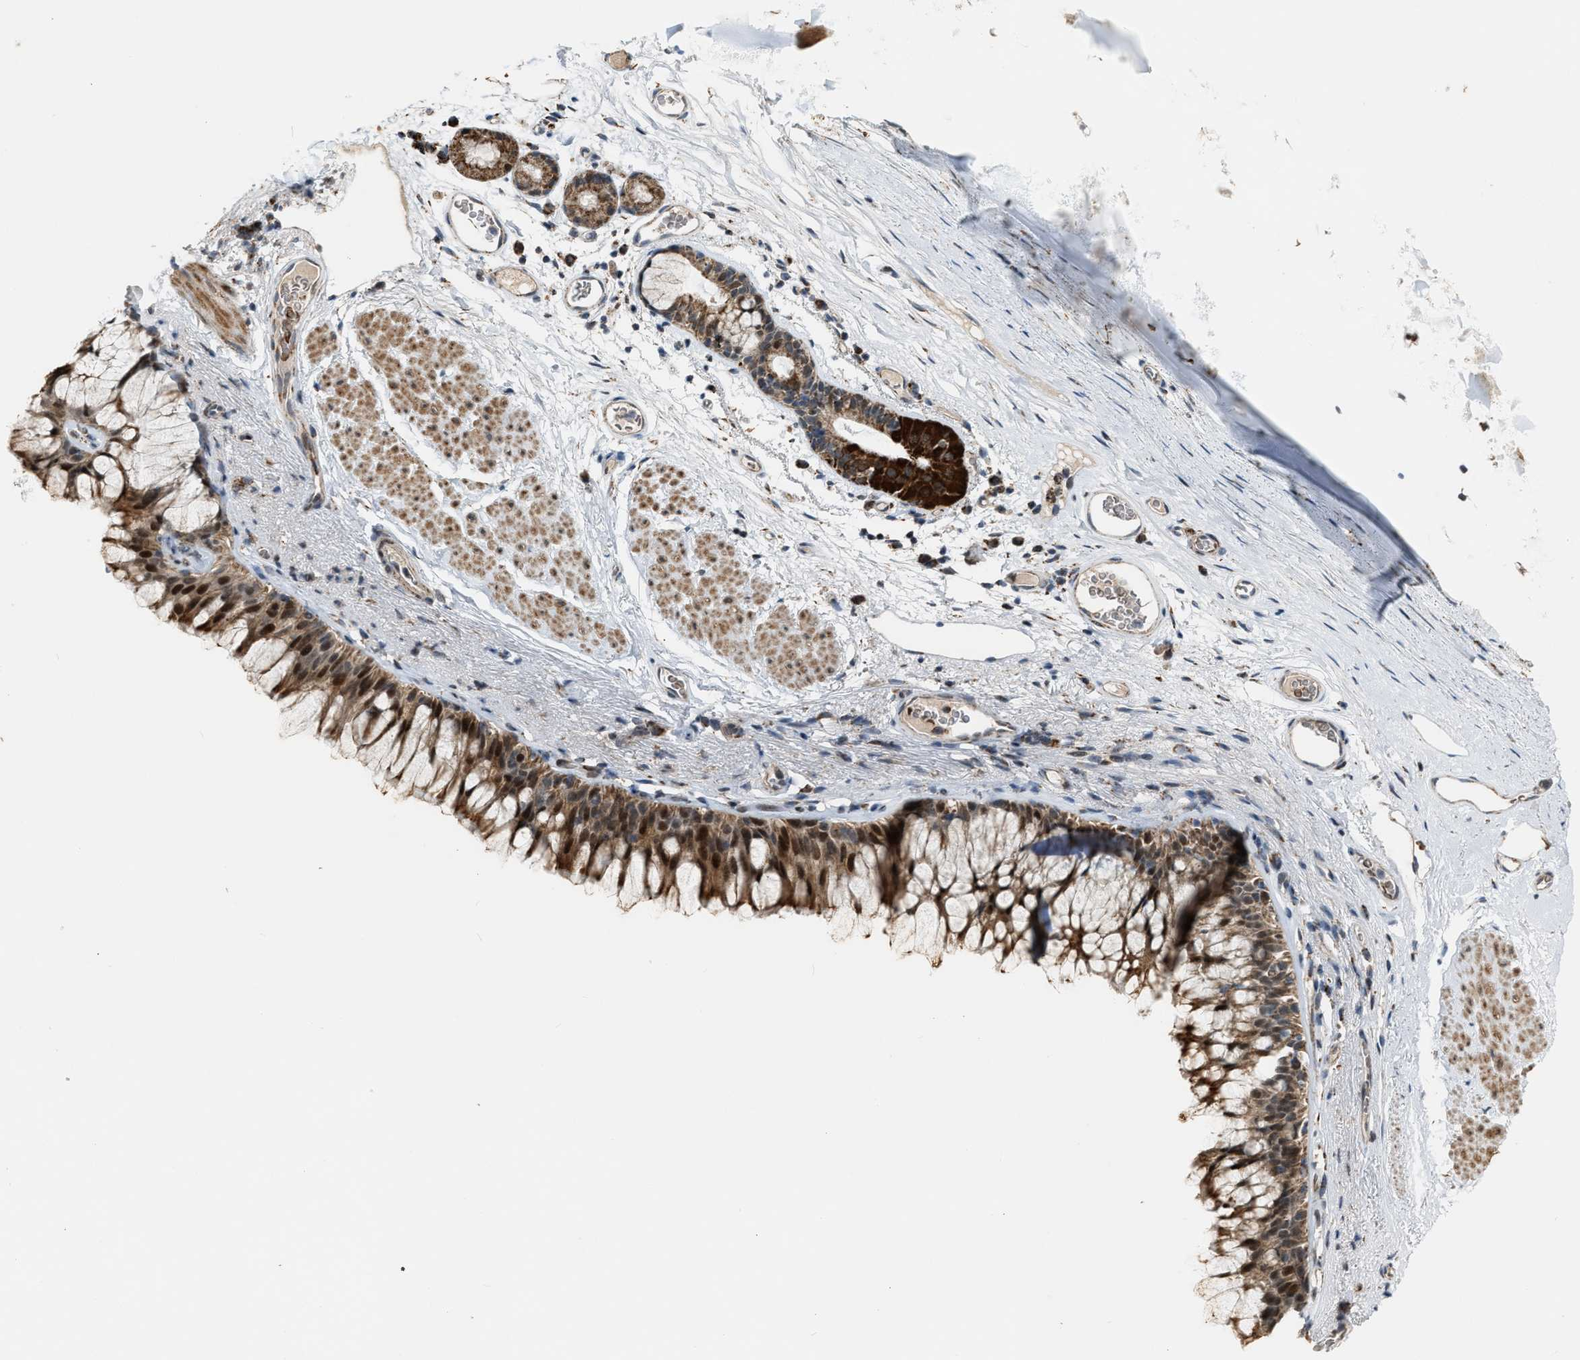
{"staining": {"intensity": "strong", "quantity": ">75%", "location": "cytoplasmic/membranous,nuclear"}, "tissue": "bronchus", "cell_type": "Respiratory epithelial cells", "image_type": "normal", "snomed": [{"axis": "morphology", "description": "Normal tissue, NOS"}, {"axis": "topography", "description": "Cartilage tissue"}, {"axis": "topography", "description": "Bronchus"}], "caption": "This micrograph displays IHC staining of normal human bronchus, with high strong cytoplasmic/membranous,nuclear expression in approximately >75% of respiratory epithelial cells.", "gene": "CHN2", "patient": {"sex": "female", "age": 53}}